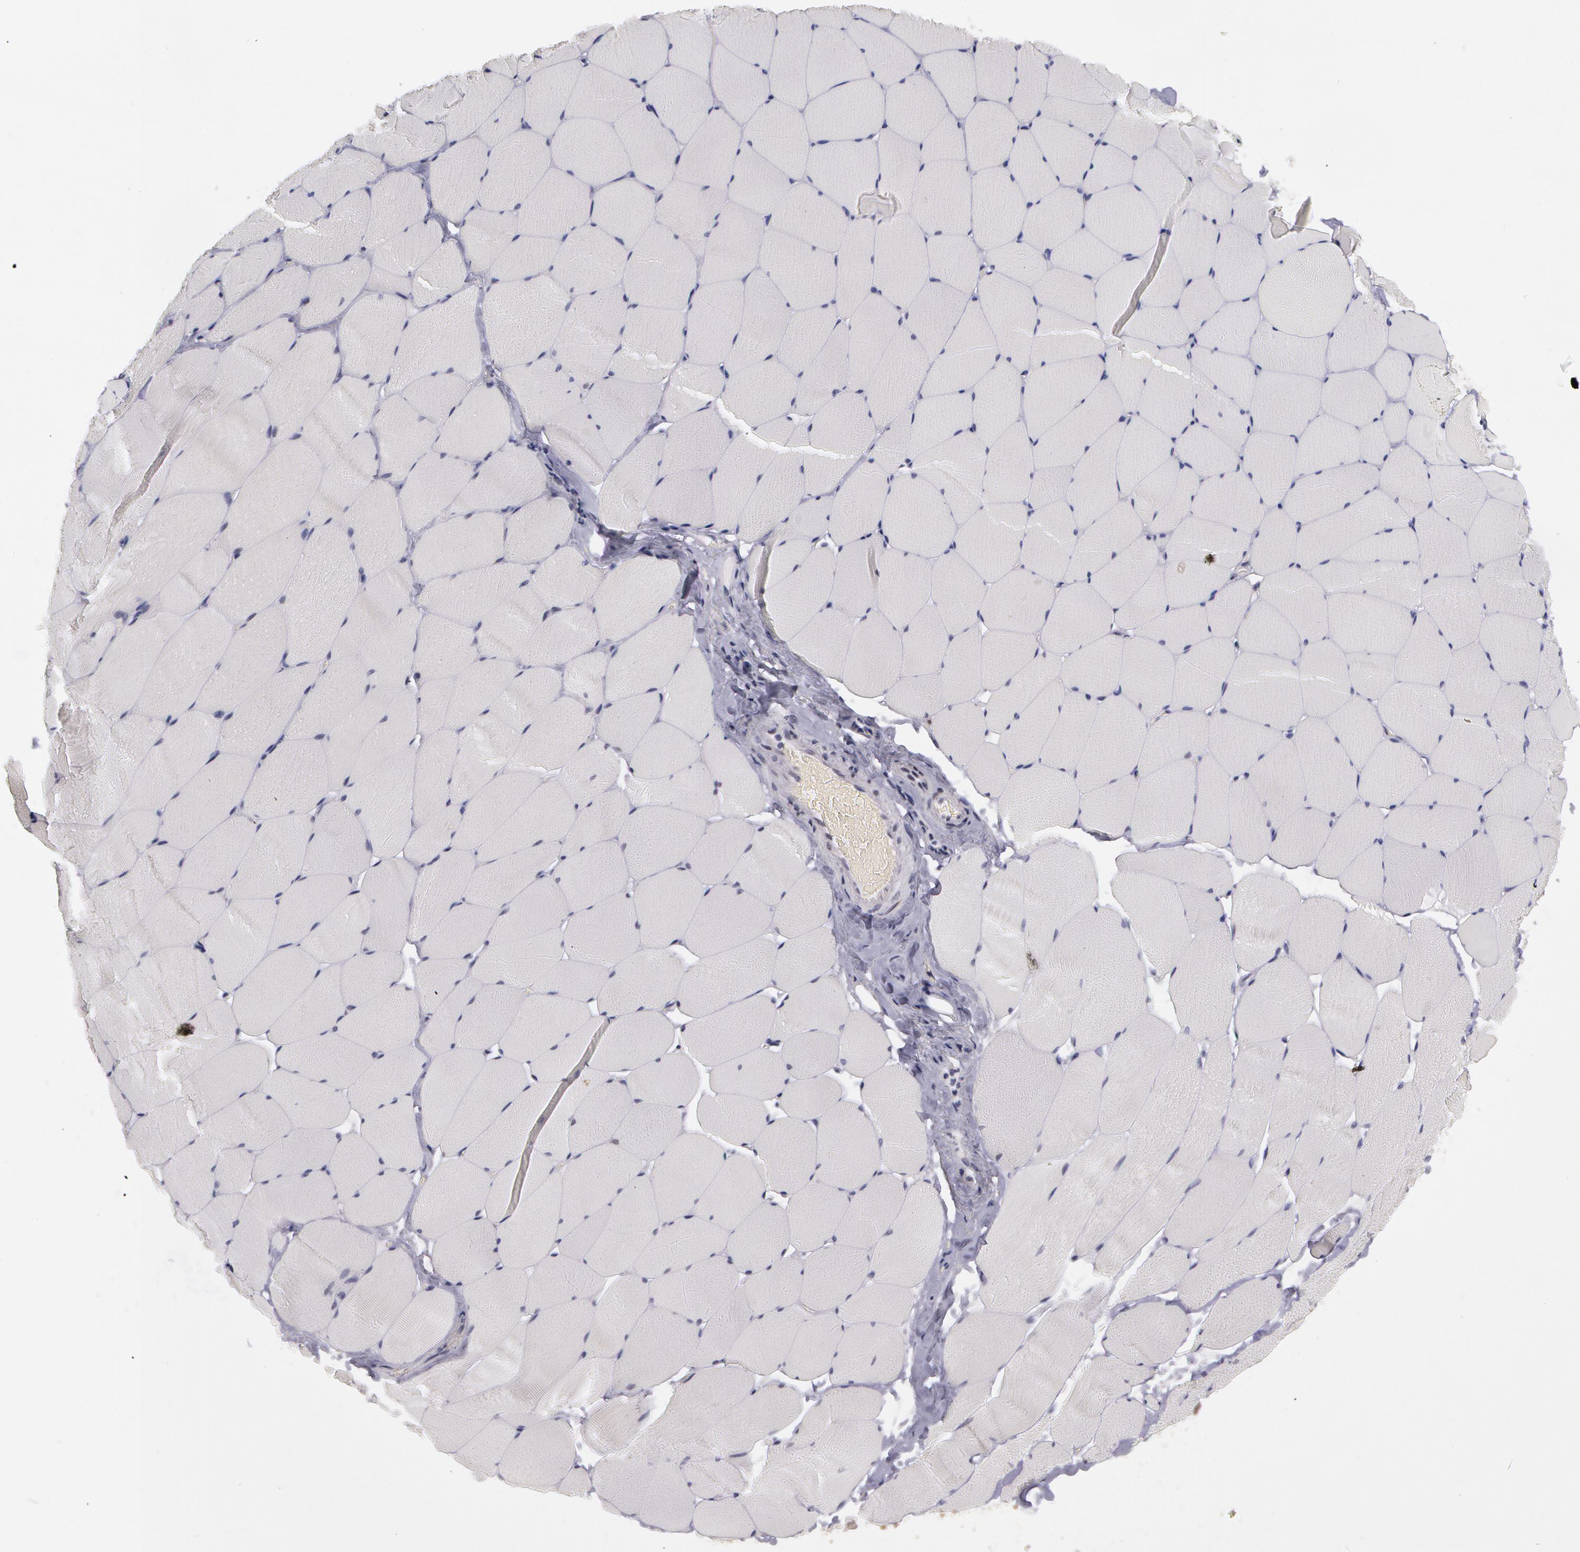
{"staining": {"intensity": "negative", "quantity": "none", "location": "none"}, "tissue": "skeletal muscle", "cell_type": "Myocytes", "image_type": "normal", "snomed": [{"axis": "morphology", "description": "Normal tissue, NOS"}, {"axis": "topography", "description": "Skeletal muscle"}, {"axis": "topography", "description": "Salivary gland"}], "caption": "IHC of unremarkable human skeletal muscle shows no positivity in myocytes.", "gene": "PRICKLE1", "patient": {"sex": "male", "age": 62}}